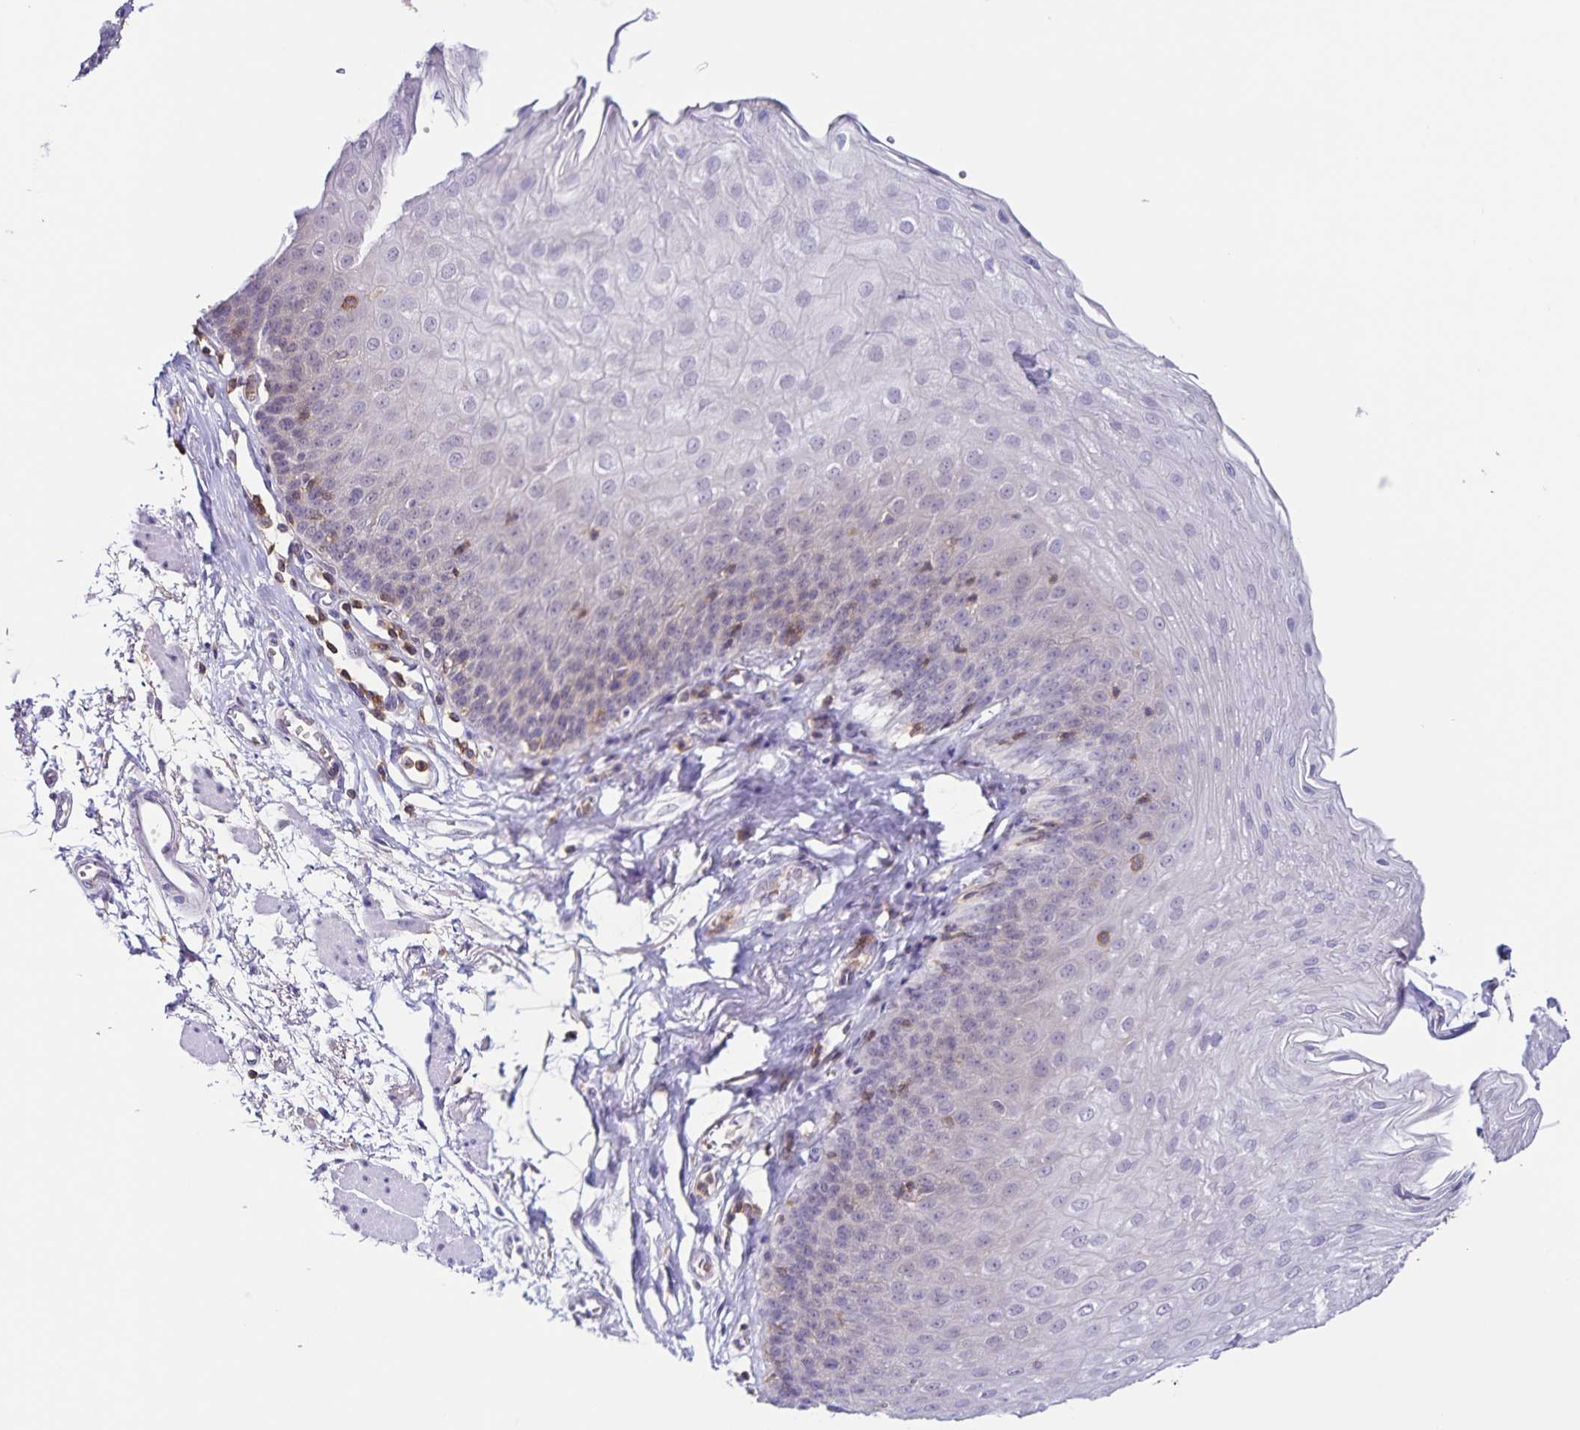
{"staining": {"intensity": "negative", "quantity": "none", "location": "none"}, "tissue": "esophagus", "cell_type": "Squamous epithelial cells", "image_type": "normal", "snomed": [{"axis": "morphology", "description": "Normal tissue, NOS"}, {"axis": "topography", "description": "Esophagus"}], "caption": "This is a image of IHC staining of unremarkable esophagus, which shows no staining in squamous epithelial cells. (DAB IHC, high magnification).", "gene": "STPG4", "patient": {"sex": "female", "age": 81}}